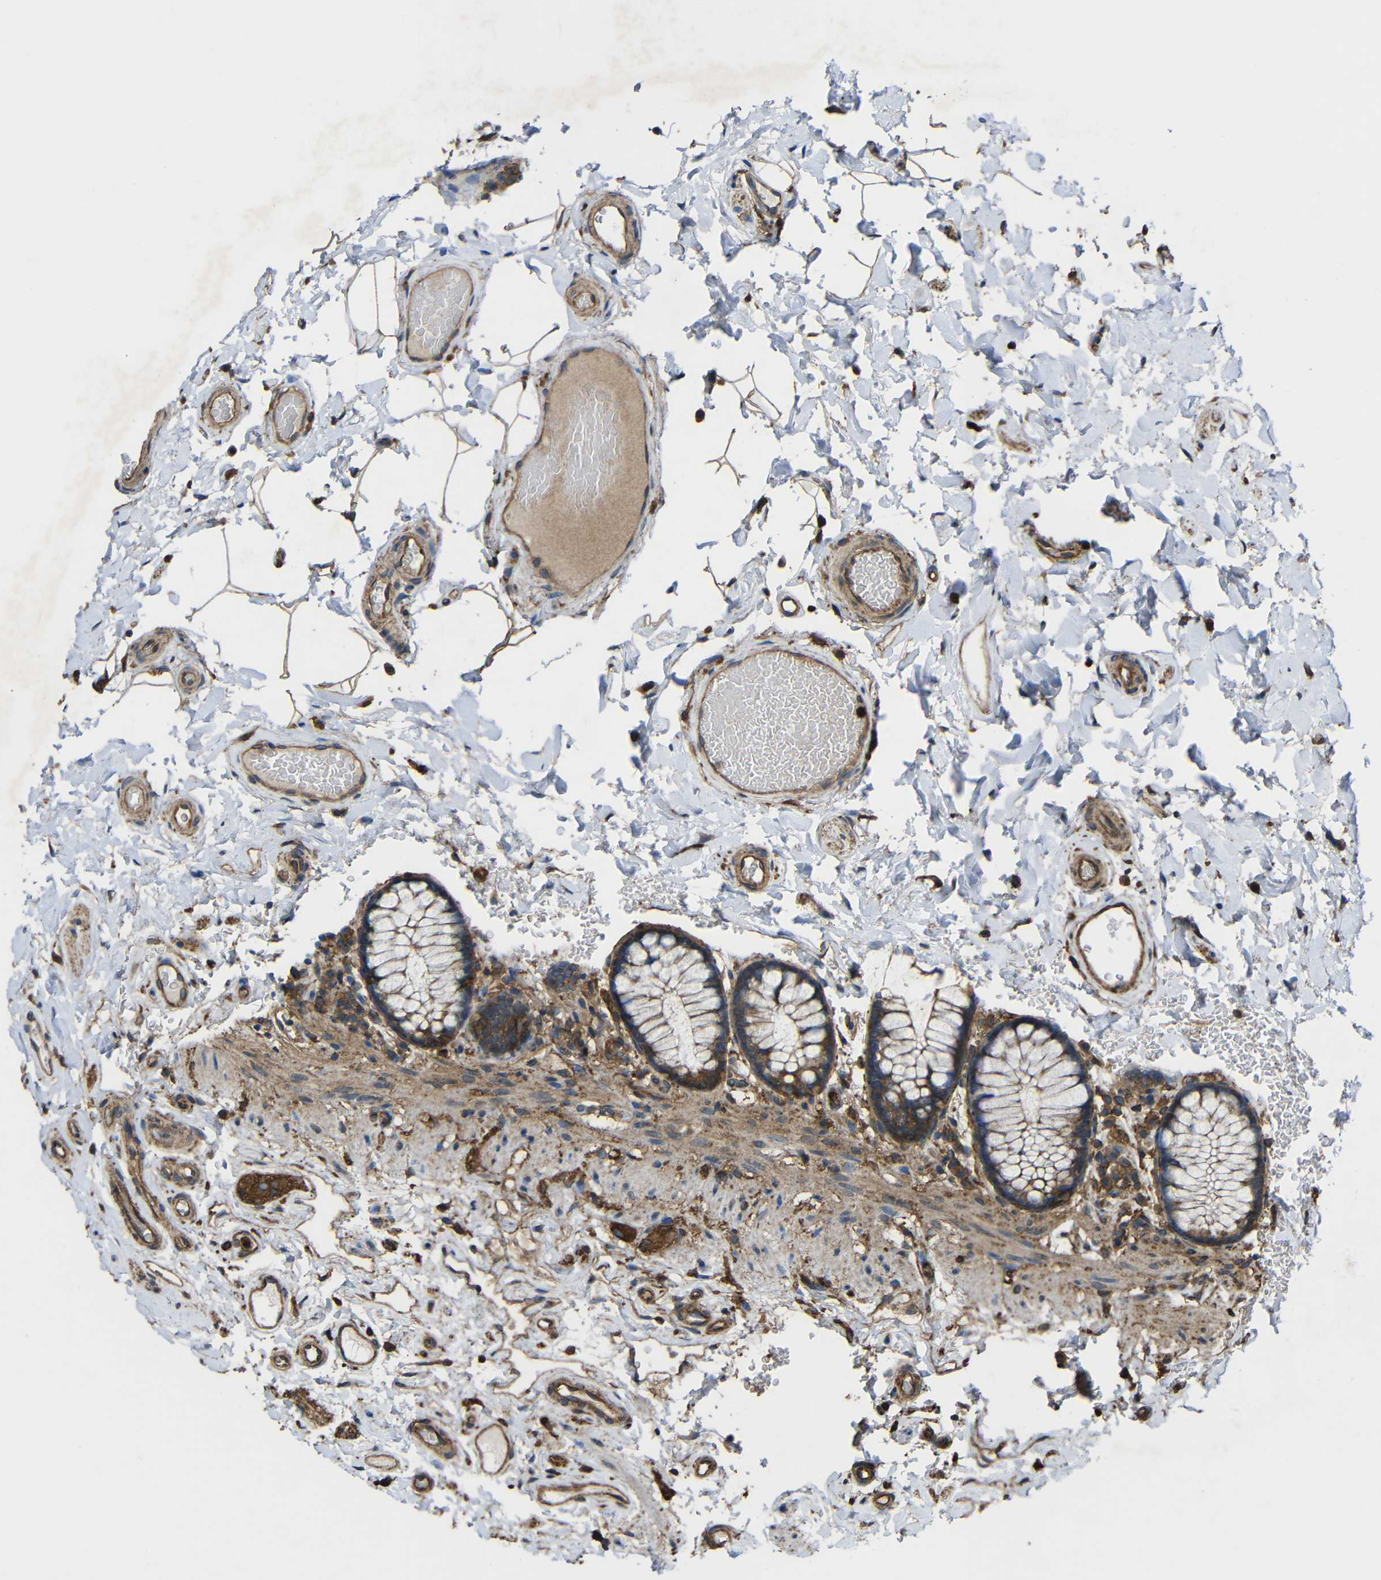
{"staining": {"intensity": "strong", "quantity": ">75%", "location": "cytoplasmic/membranous"}, "tissue": "colon", "cell_type": "Endothelial cells", "image_type": "normal", "snomed": [{"axis": "morphology", "description": "Normal tissue, NOS"}, {"axis": "topography", "description": "Colon"}], "caption": "Immunohistochemistry histopathology image of normal colon: colon stained using IHC displays high levels of strong protein expression localized specifically in the cytoplasmic/membranous of endothelial cells, appearing as a cytoplasmic/membranous brown color.", "gene": "TREM2", "patient": {"sex": "female", "age": 80}}